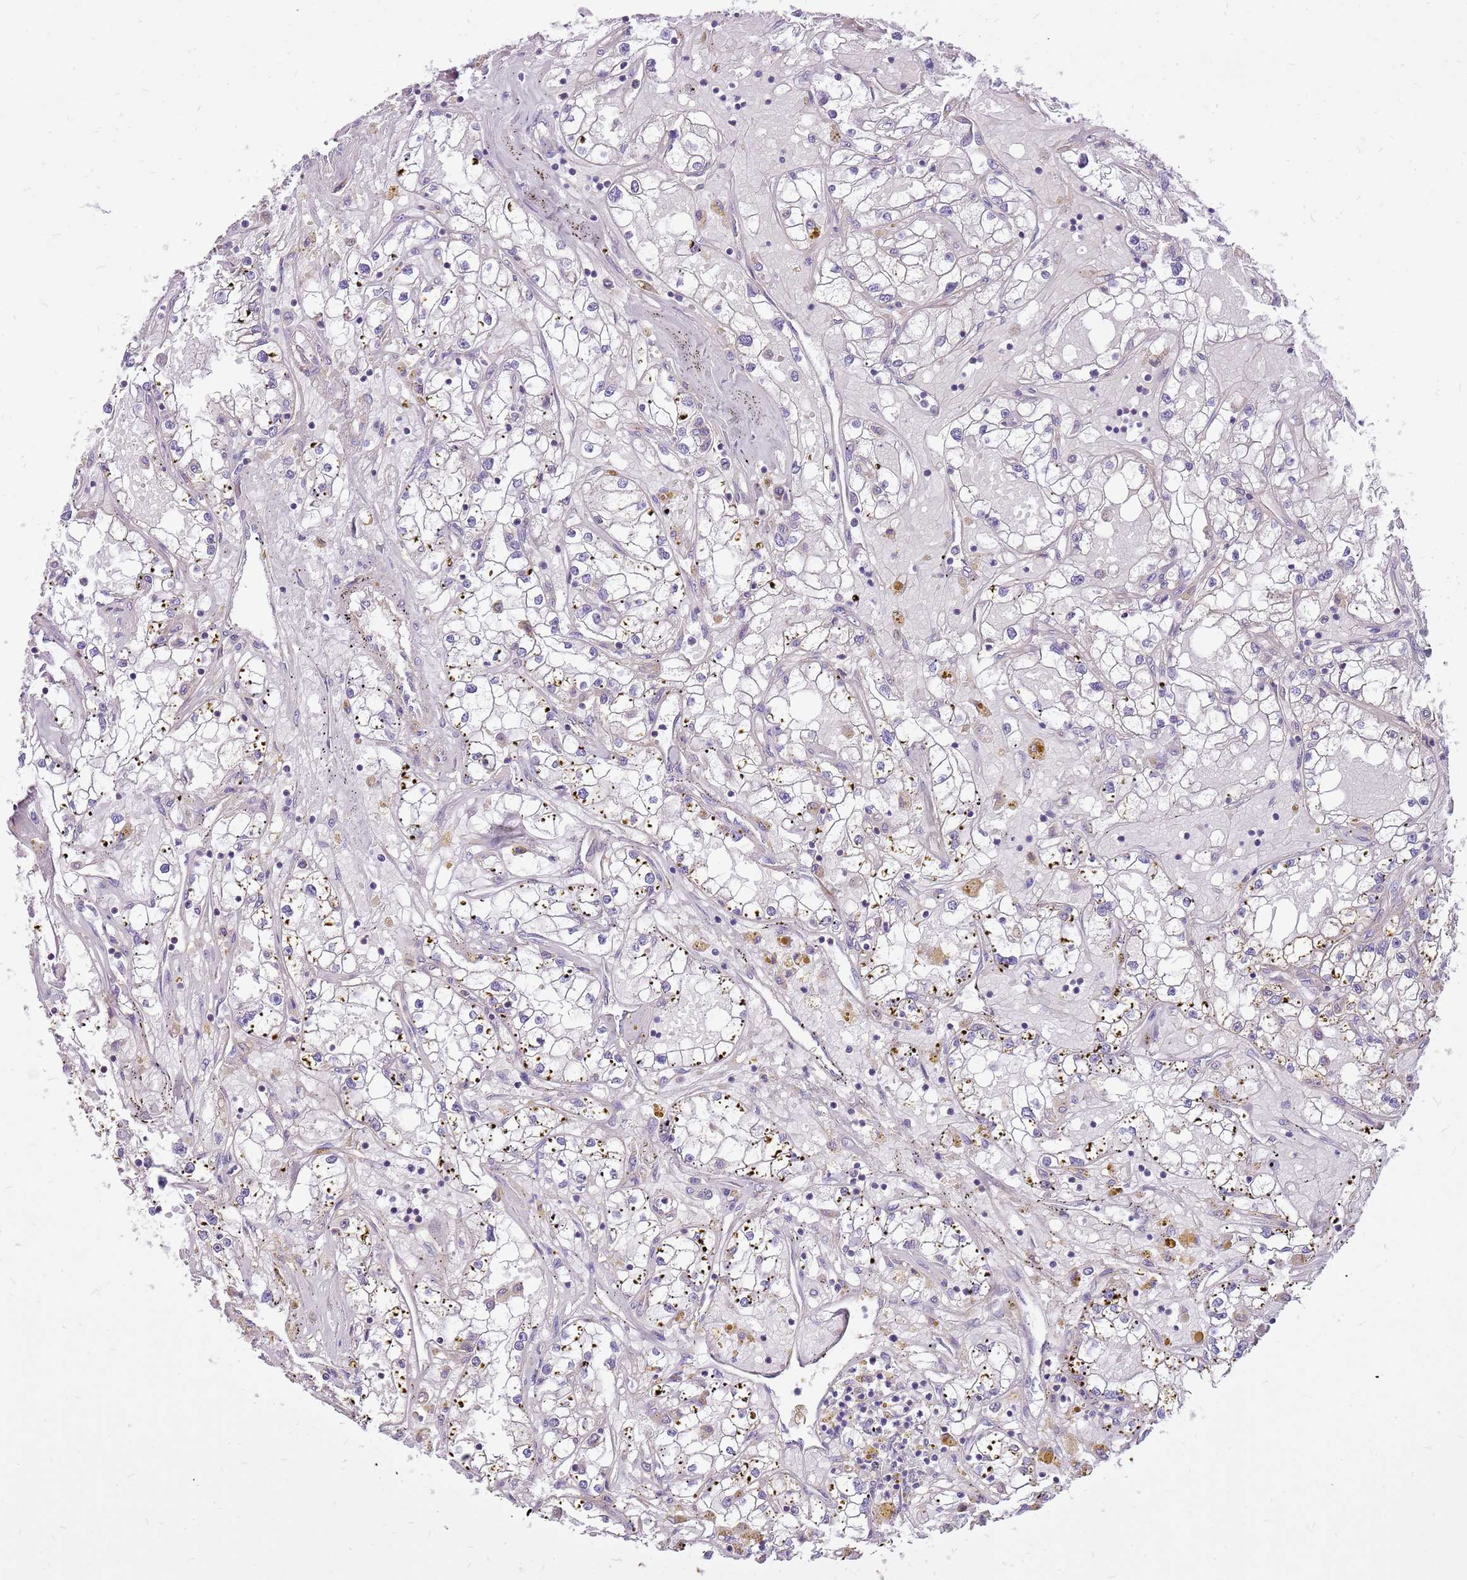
{"staining": {"intensity": "negative", "quantity": "none", "location": "none"}, "tissue": "renal cancer", "cell_type": "Tumor cells", "image_type": "cancer", "snomed": [{"axis": "morphology", "description": "Adenocarcinoma, NOS"}, {"axis": "topography", "description": "Kidney"}], "caption": "Image shows no significant protein positivity in tumor cells of renal adenocarcinoma.", "gene": "WASHC4", "patient": {"sex": "male", "age": 56}}